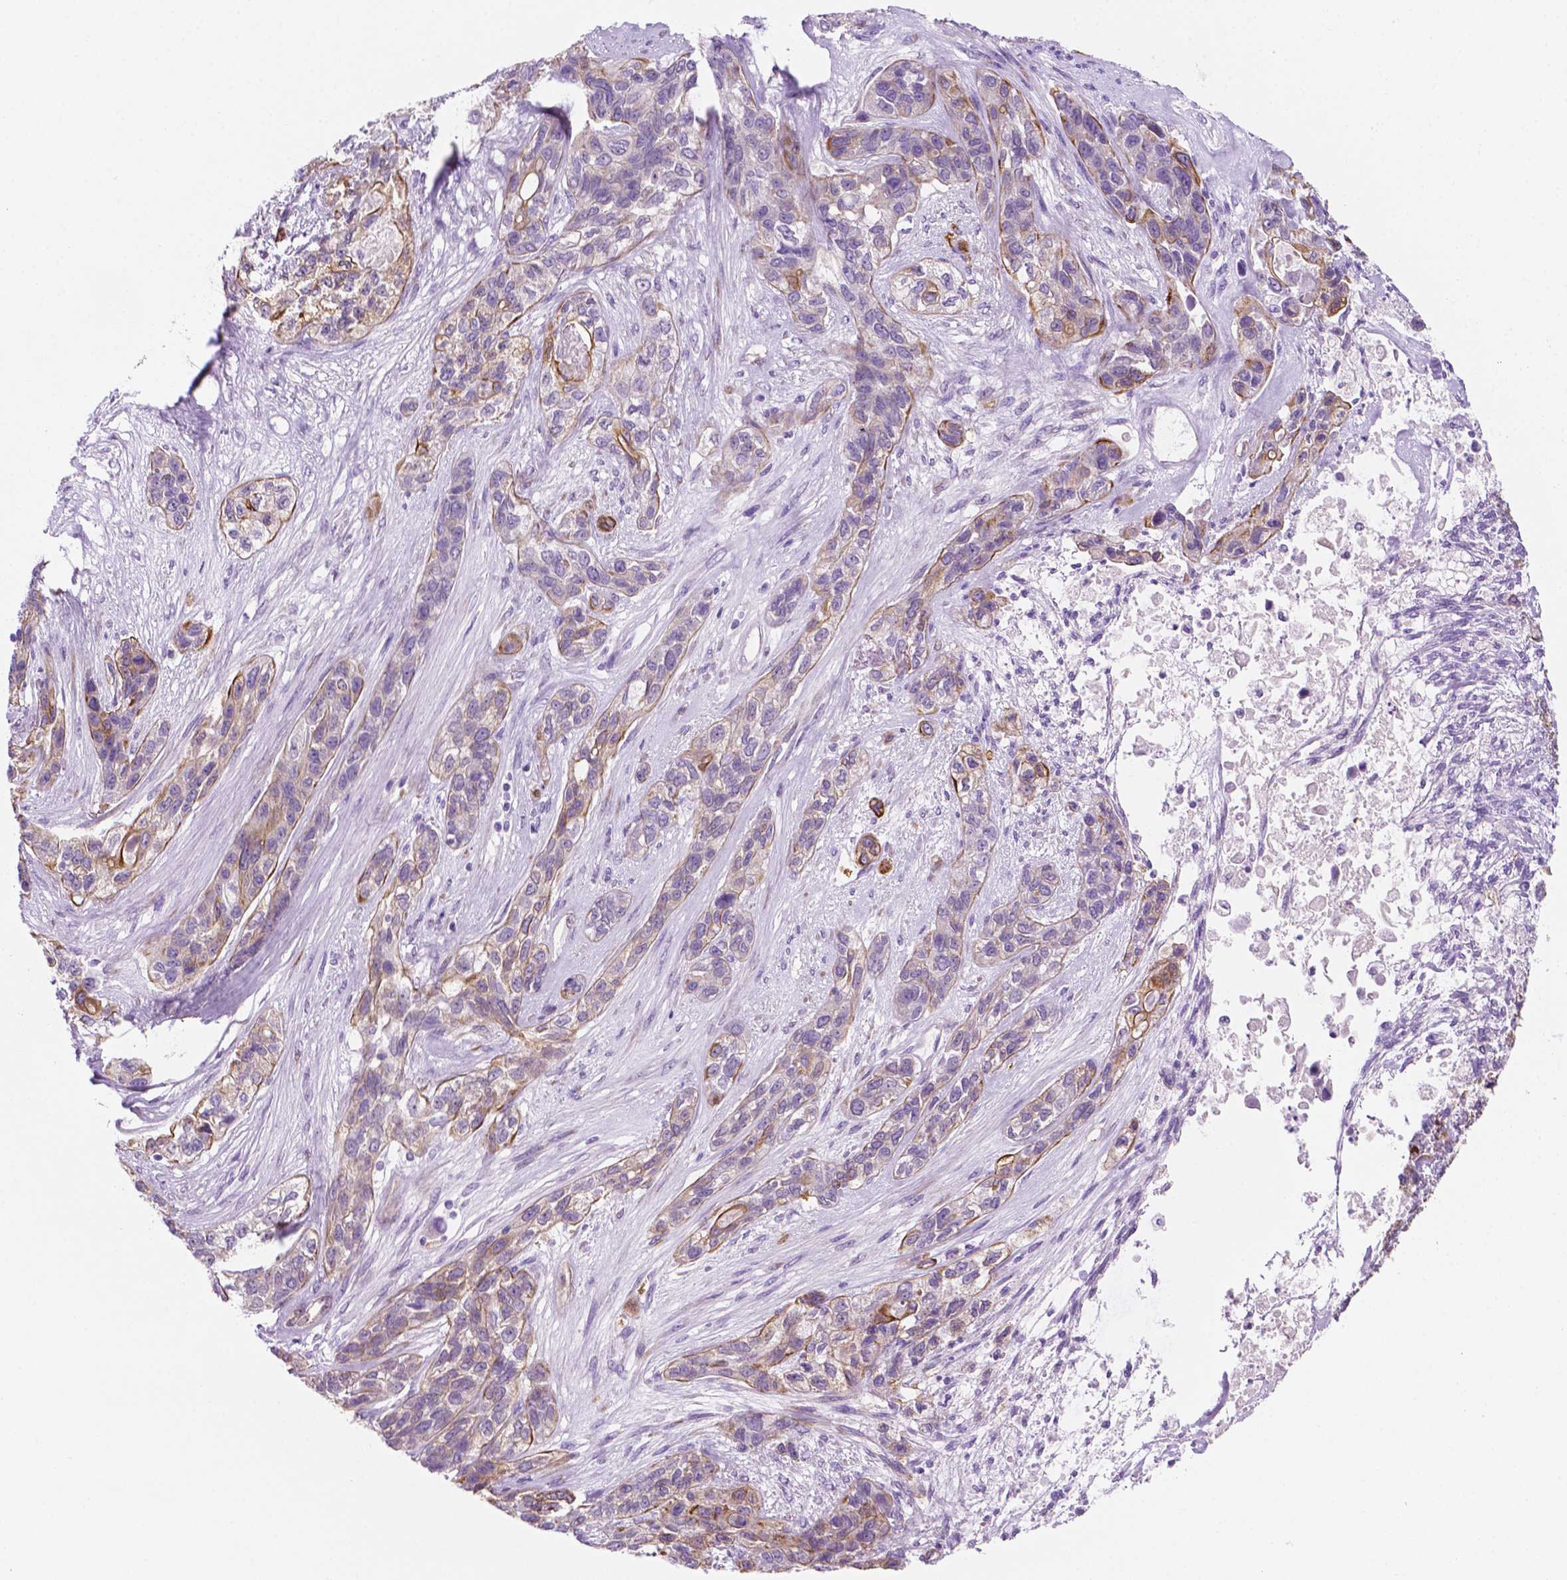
{"staining": {"intensity": "weak", "quantity": "25%-75%", "location": "cytoplasmic/membranous"}, "tissue": "lung cancer", "cell_type": "Tumor cells", "image_type": "cancer", "snomed": [{"axis": "morphology", "description": "Squamous cell carcinoma, NOS"}, {"axis": "topography", "description": "Lung"}], "caption": "A brown stain labels weak cytoplasmic/membranous positivity of a protein in human lung cancer (squamous cell carcinoma) tumor cells. (Brightfield microscopy of DAB IHC at high magnification).", "gene": "EPPK1", "patient": {"sex": "female", "age": 70}}